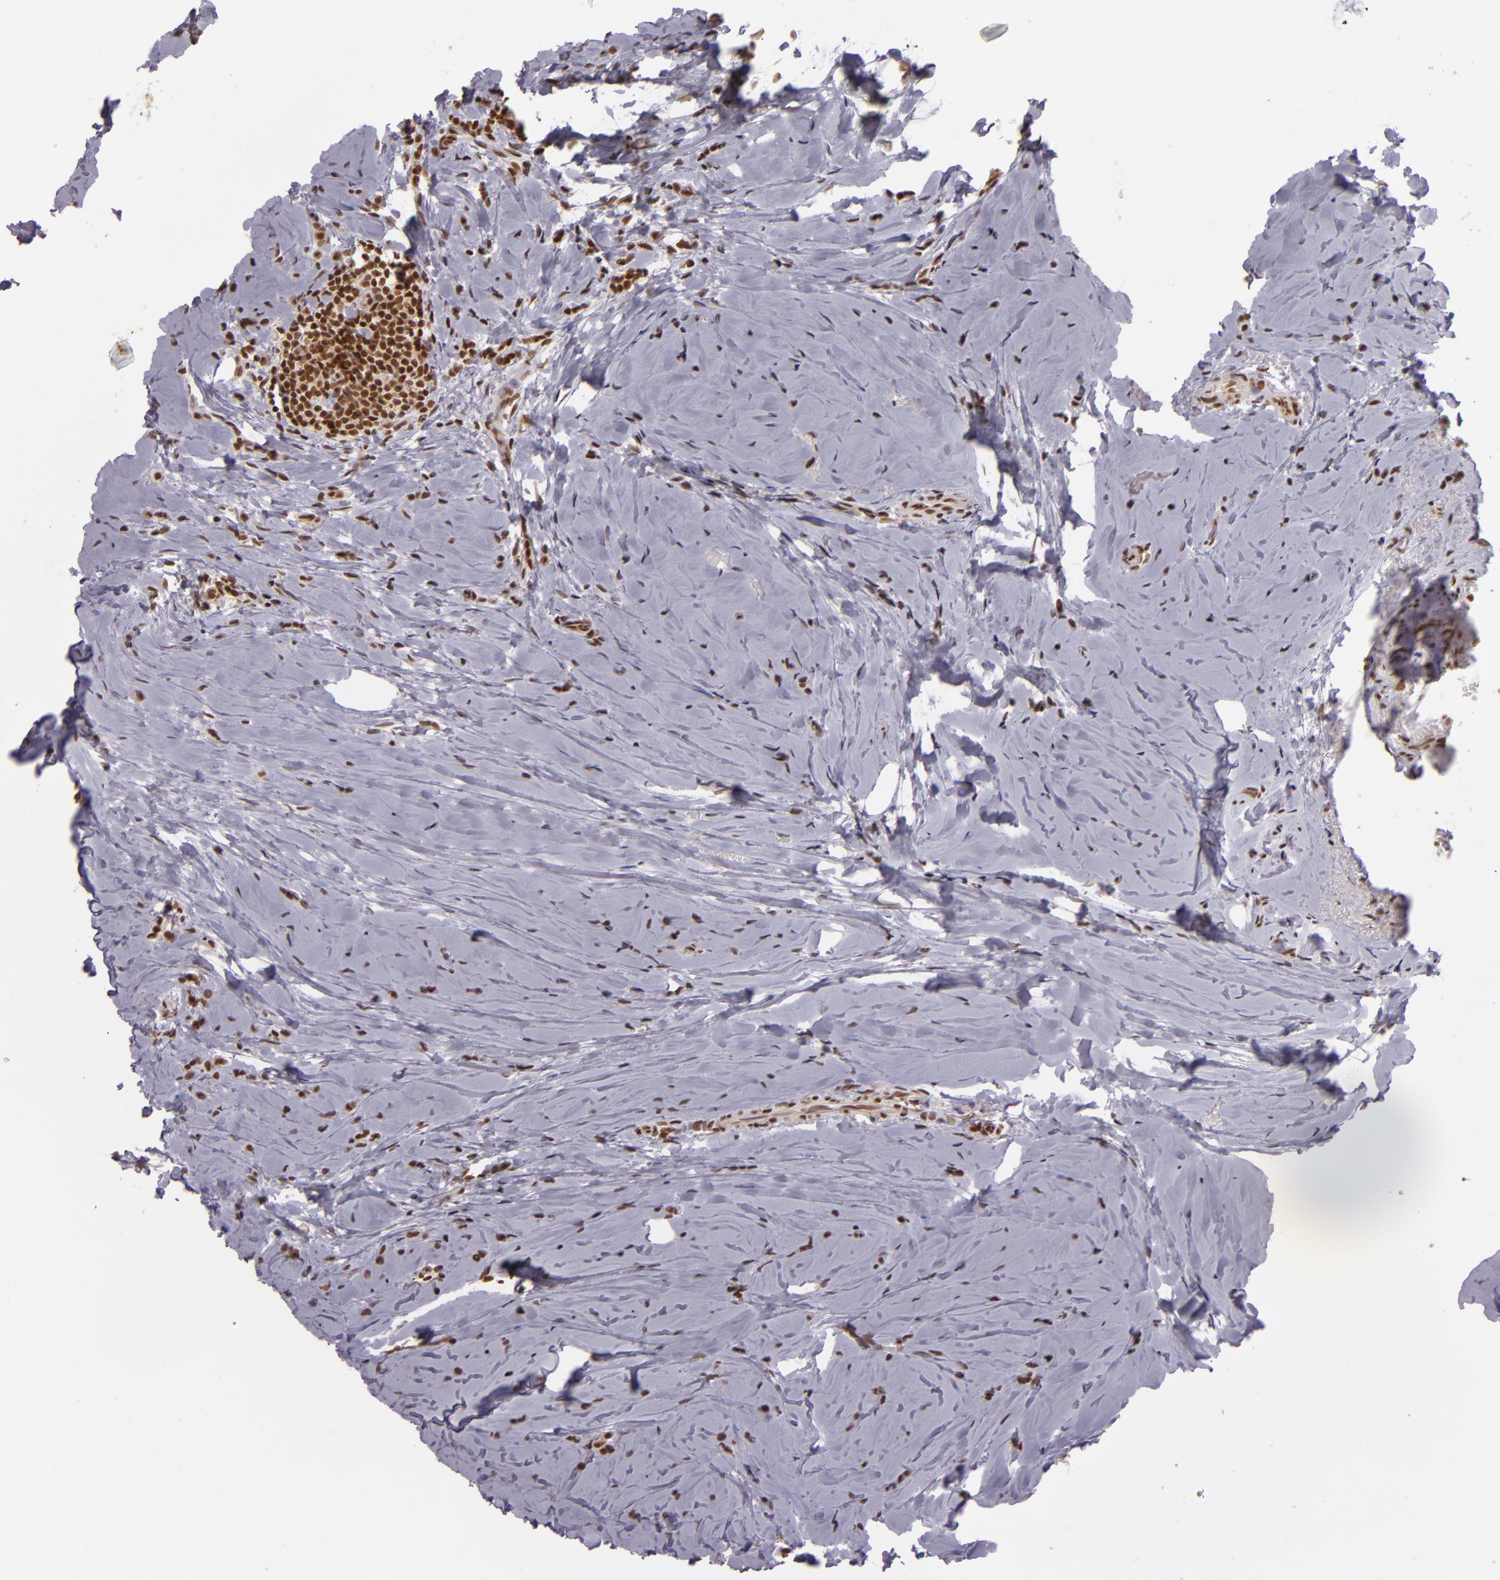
{"staining": {"intensity": "moderate", "quantity": ">75%", "location": "nuclear"}, "tissue": "breast cancer", "cell_type": "Tumor cells", "image_type": "cancer", "snomed": [{"axis": "morphology", "description": "Lobular carcinoma"}, {"axis": "topography", "description": "Breast"}], "caption": "Lobular carcinoma (breast) stained with a brown dye displays moderate nuclear positive staining in about >75% of tumor cells.", "gene": "ZFX", "patient": {"sex": "female", "age": 64}}